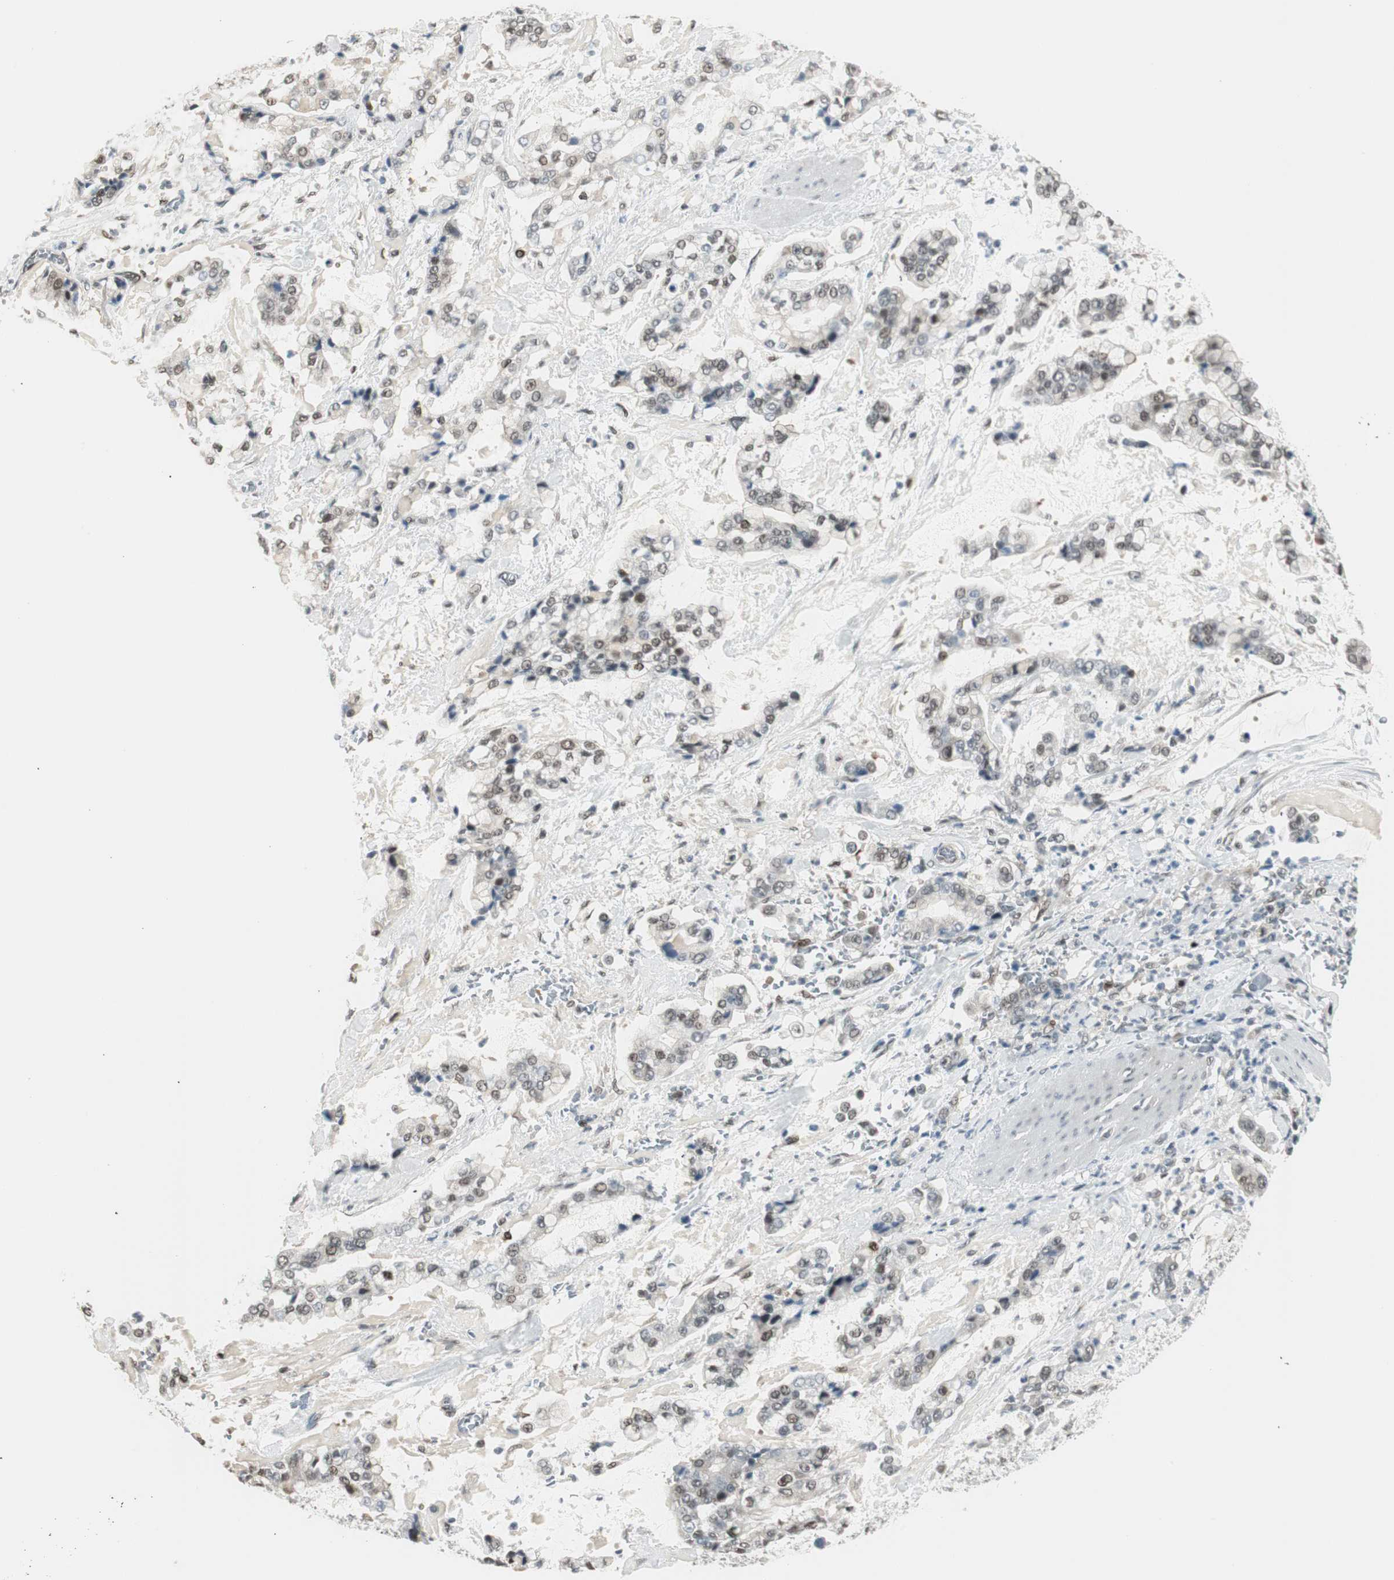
{"staining": {"intensity": "weak", "quantity": "25%-75%", "location": "nuclear"}, "tissue": "stomach cancer", "cell_type": "Tumor cells", "image_type": "cancer", "snomed": [{"axis": "morphology", "description": "Normal tissue, NOS"}, {"axis": "morphology", "description": "Adenocarcinoma, NOS"}, {"axis": "topography", "description": "Stomach, upper"}, {"axis": "topography", "description": "Stomach"}], "caption": "Immunohistochemistry (IHC) image of neoplastic tissue: human adenocarcinoma (stomach) stained using immunohistochemistry (IHC) exhibits low levels of weak protein expression localized specifically in the nuclear of tumor cells, appearing as a nuclear brown color.", "gene": "LONP2", "patient": {"sex": "male", "age": 76}}